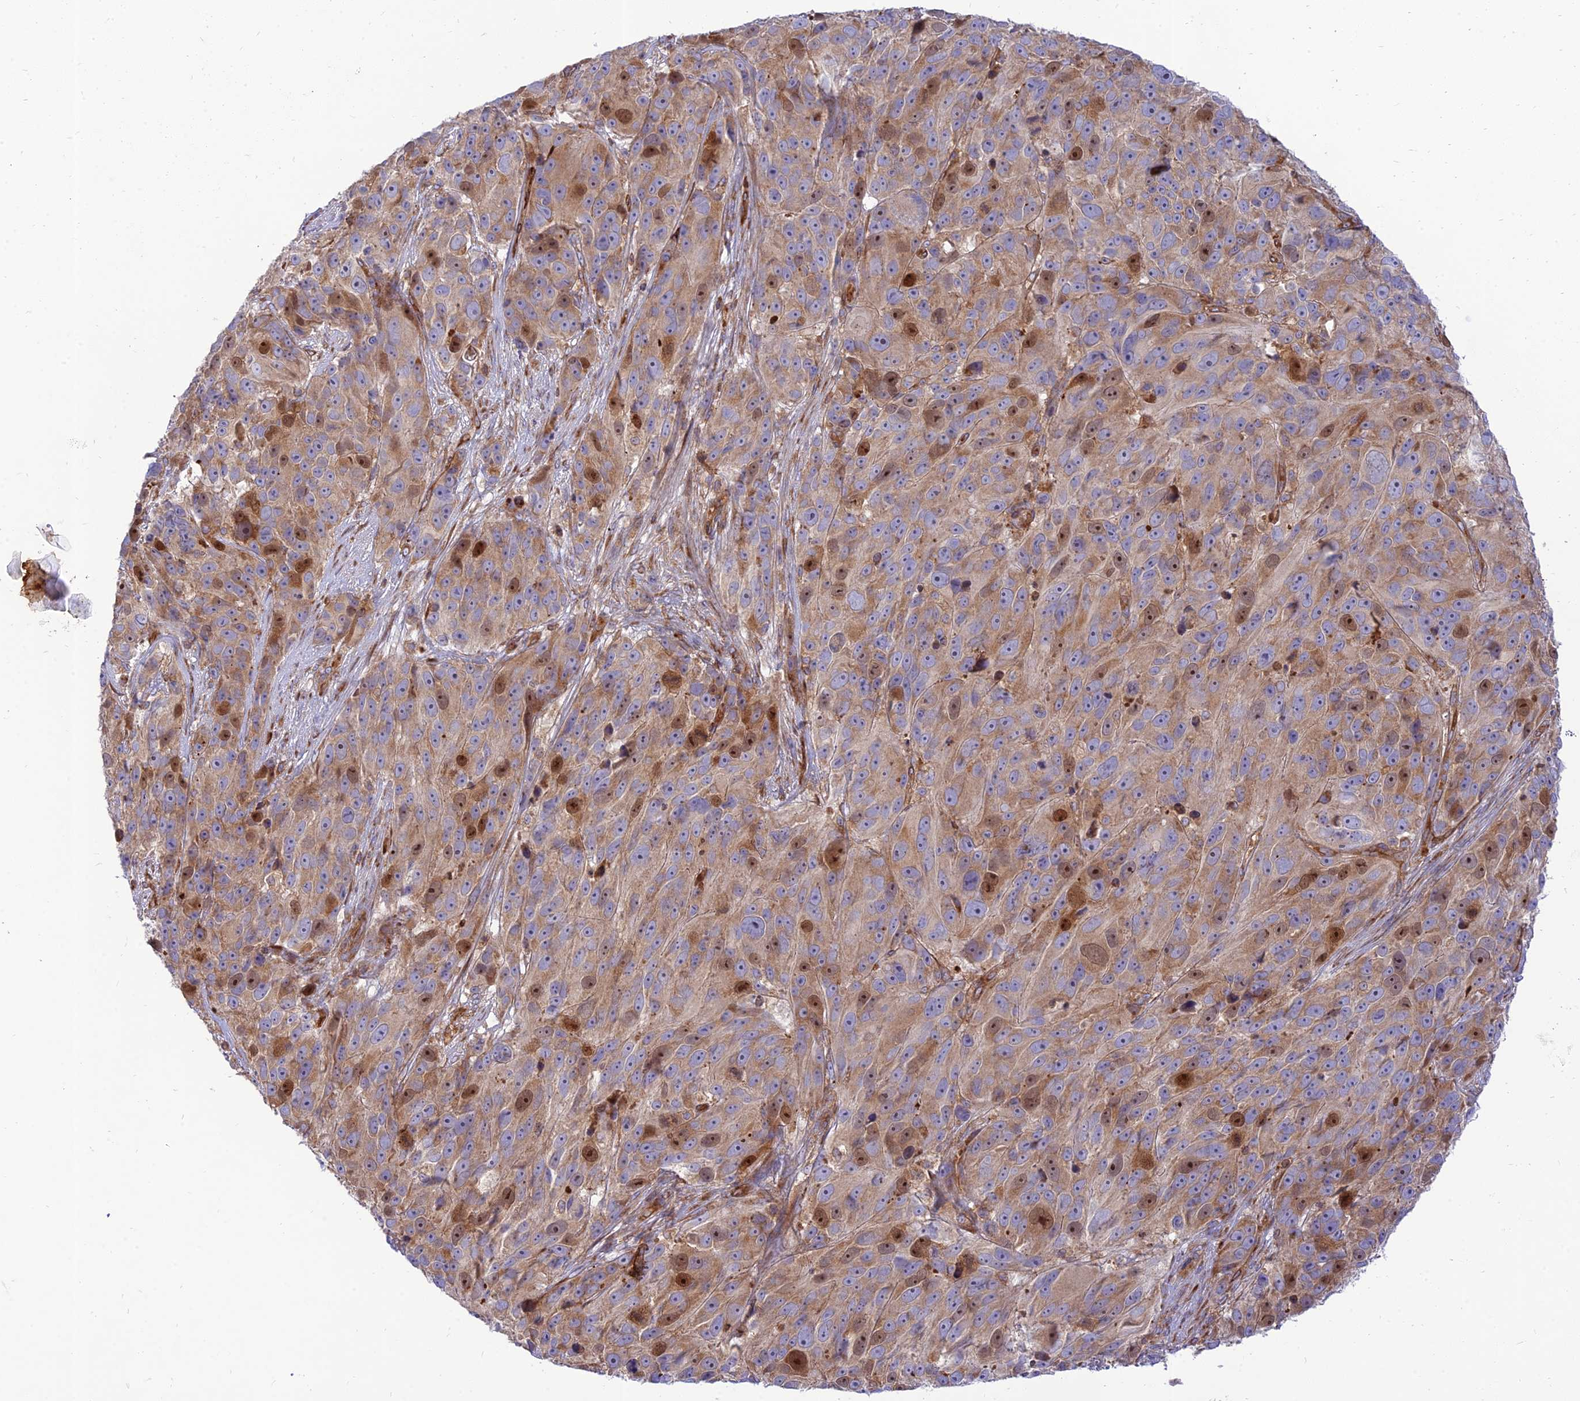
{"staining": {"intensity": "moderate", "quantity": "25%-75%", "location": "cytoplasmic/membranous,nuclear"}, "tissue": "melanoma", "cell_type": "Tumor cells", "image_type": "cancer", "snomed": [{"axis": "morphology", "description": "Malignant melanoma, NOS"}, {"axis": "topography", "description": "Skin"}], "caption": "Melanoma stained with a brown dye exhibits moderate cytoplasmic/membranous and nuclear positive positivity in approximately 25%-75% of tumor cells.", "gene": "PIMREG", "patient": {"sex": "male", "age": 84}}